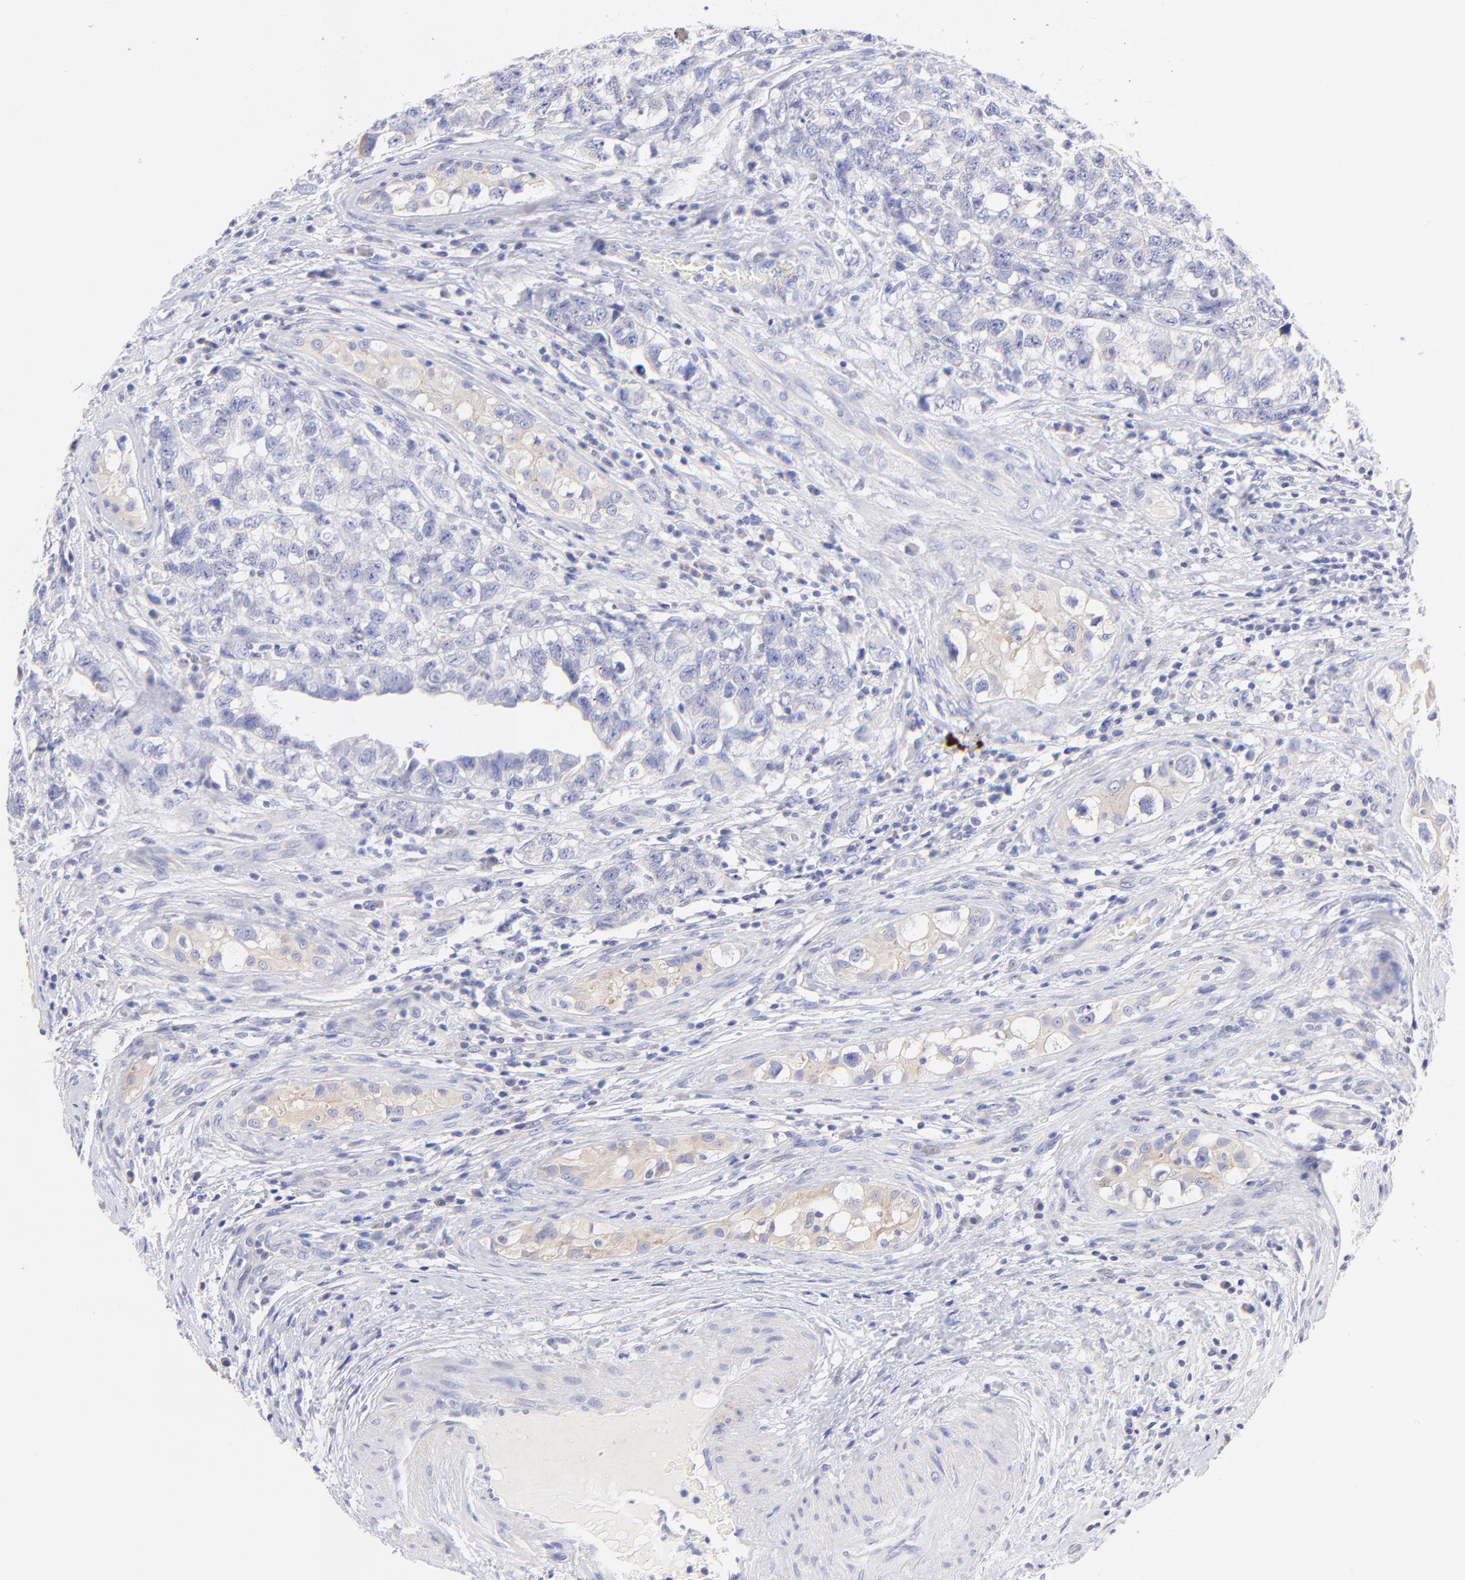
{"staining": {"intensity": "weak", "quantity": "<25%", "location": "cytoplasmic/membranous"}, "tissue": "testis cancer", "cell_type": "Tumor cells", "image_type": "cancer", "snomed": [{"axis": "morphology", "description": "Carcinoma, Embryonal, NOS"}, {"axis": "topography", "description": "Testis"}], "caption": "Tumor cells are negative for brown protein staining in testis cancer (embryonal carcinoma).", "gene": "EBP", "patient": {"sex": "male", "age": 31}}